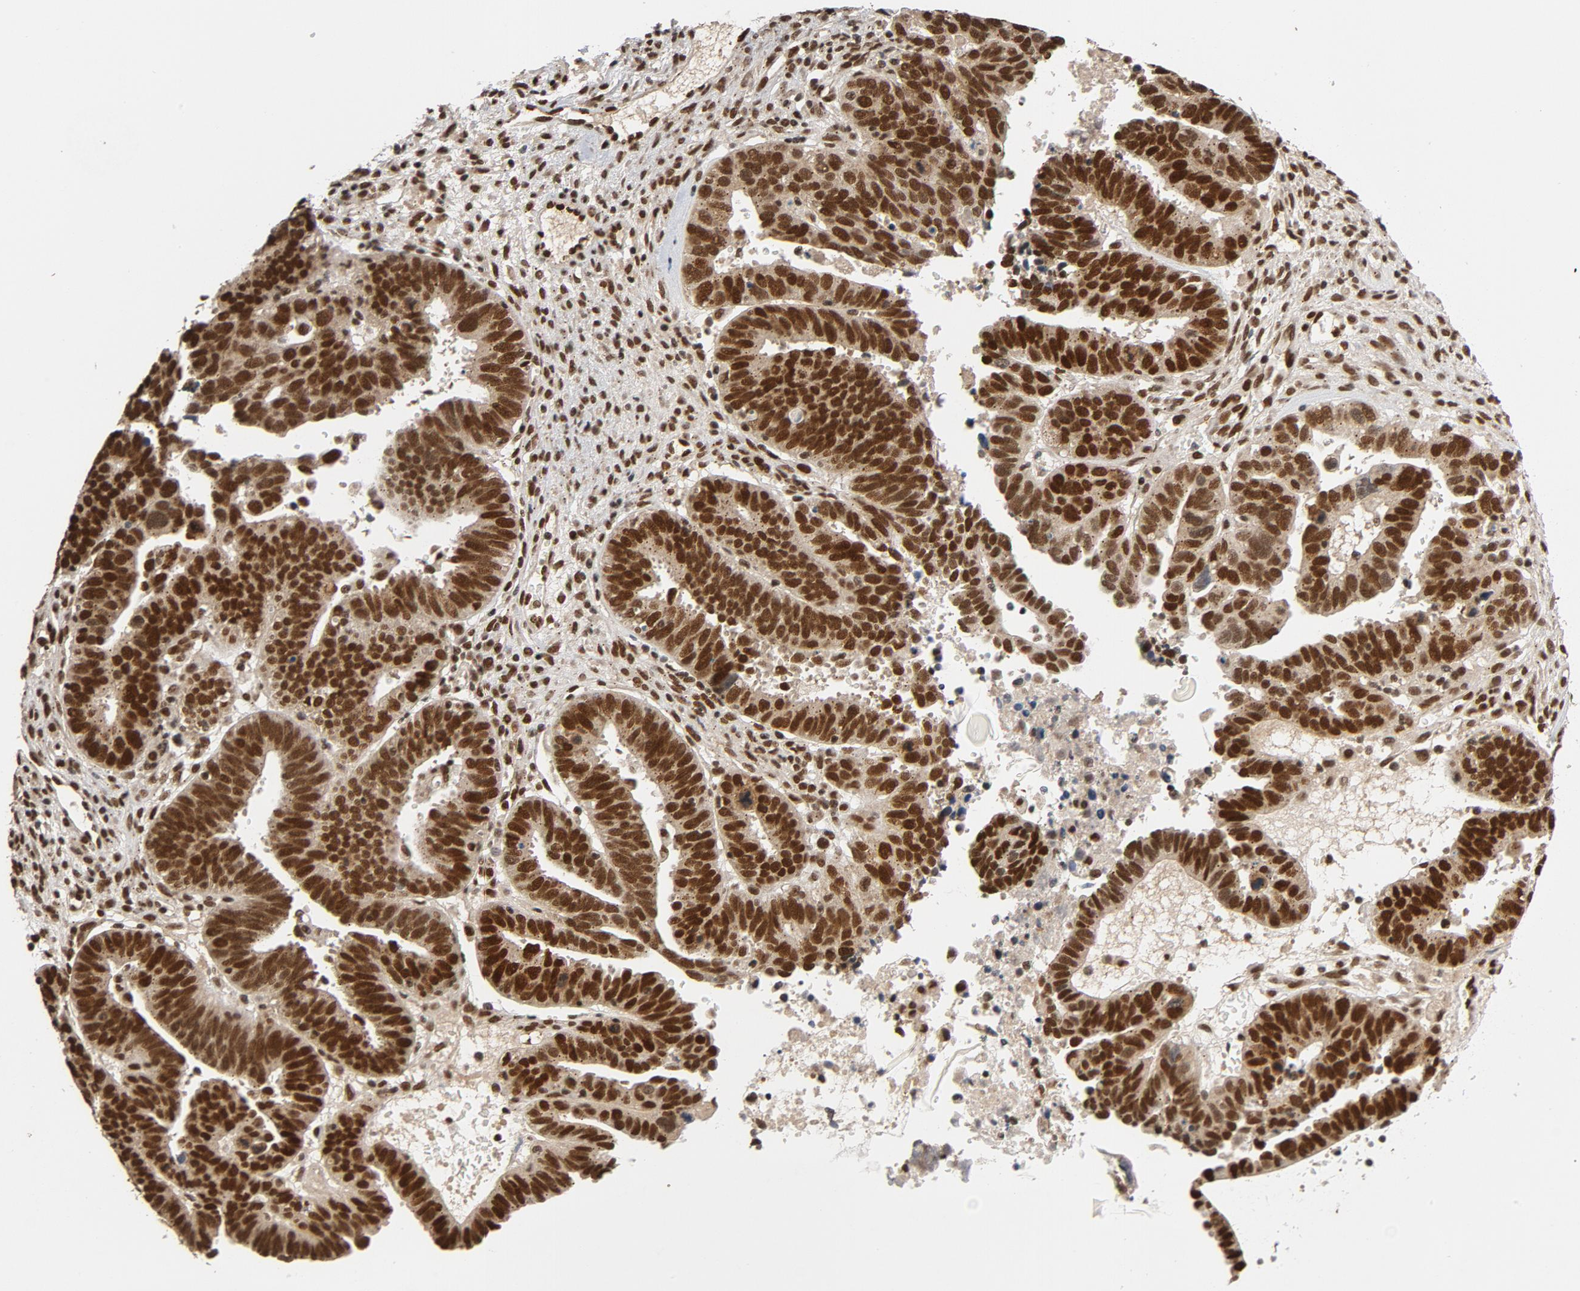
{"staining": {"intensity": "strong", "quantity": ">75%", "location": "nuclear"}, "tissue": "ovarian cancer", "cell_type": "Tumor cells", "image_type": "cancer", "snomed": [{"axis": "morphology", "description": "Carcinoma, endometroid"}, {"axis": "morphology", "description": "Cystadenocarcinoma, serous, NOS"}, {"axis": "topography", "description": "Ovary"}], "caption": "Ovarian cancer (serous cystadenocarcinoma) stained for a protein displays strong nuclear positivity in tumor cells. The staining was performed using DAB, with brown indicating positive protein expression. Nuclei are stained blue with hematoxylin.", "gene": "SMARCD1", "patient": {"sex": "female", "age": 45}}